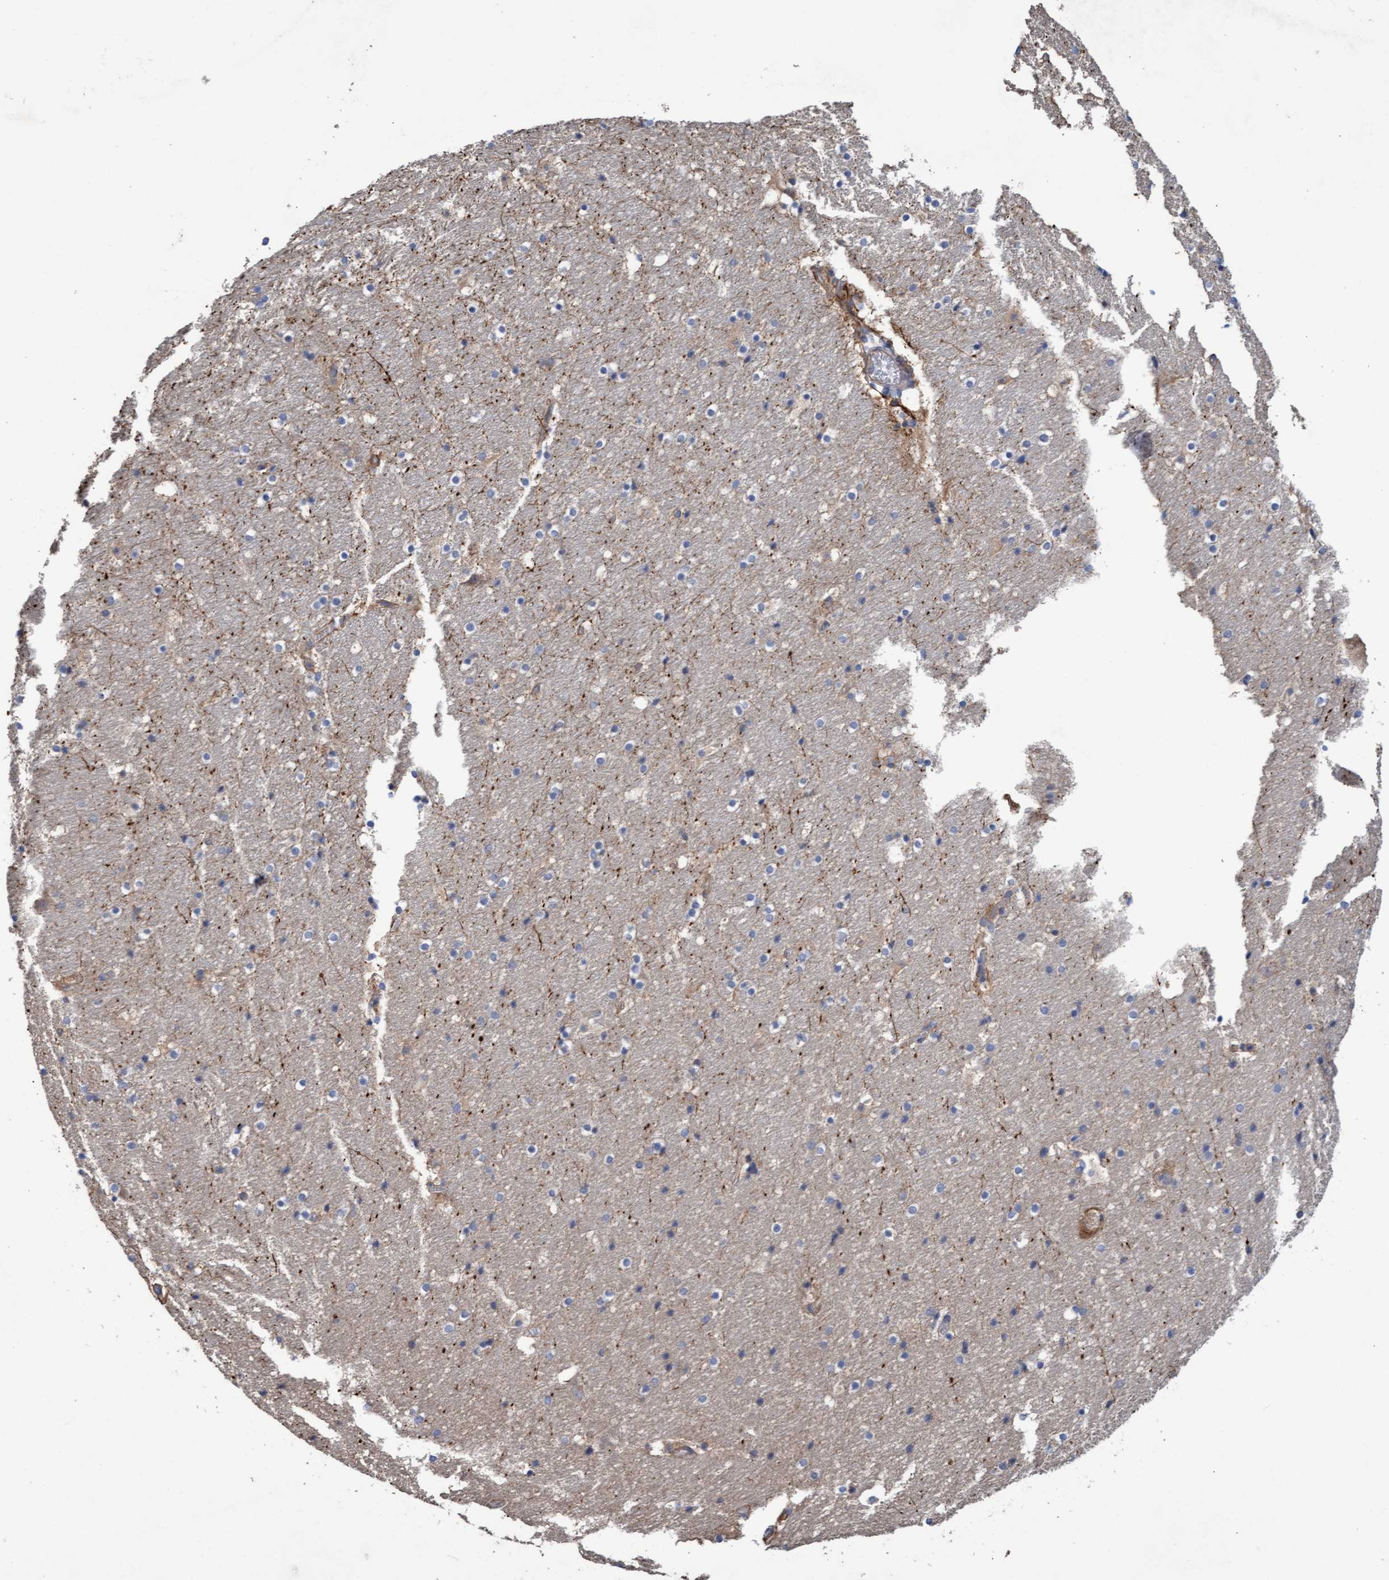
{"staining": {"intensity": "negative", "quantity": "none", "location": "none"}, "tissue": "hippocampus", "cell_type": "Glial cells", "image_type": "normal", "snomed": [{"axis": "morphology", "description": "Normal tissue, NOS"}, {"axis": "topography", "description": "Cerebellum"}], "caption": "Immunohistochemistry (IHC) image of unremarkable hippocampus stained for a protein (brown), which demonstrates no staining in glial cells.", "gene": "MRPL38", "patient": {"sex": "female", "age": 29}}